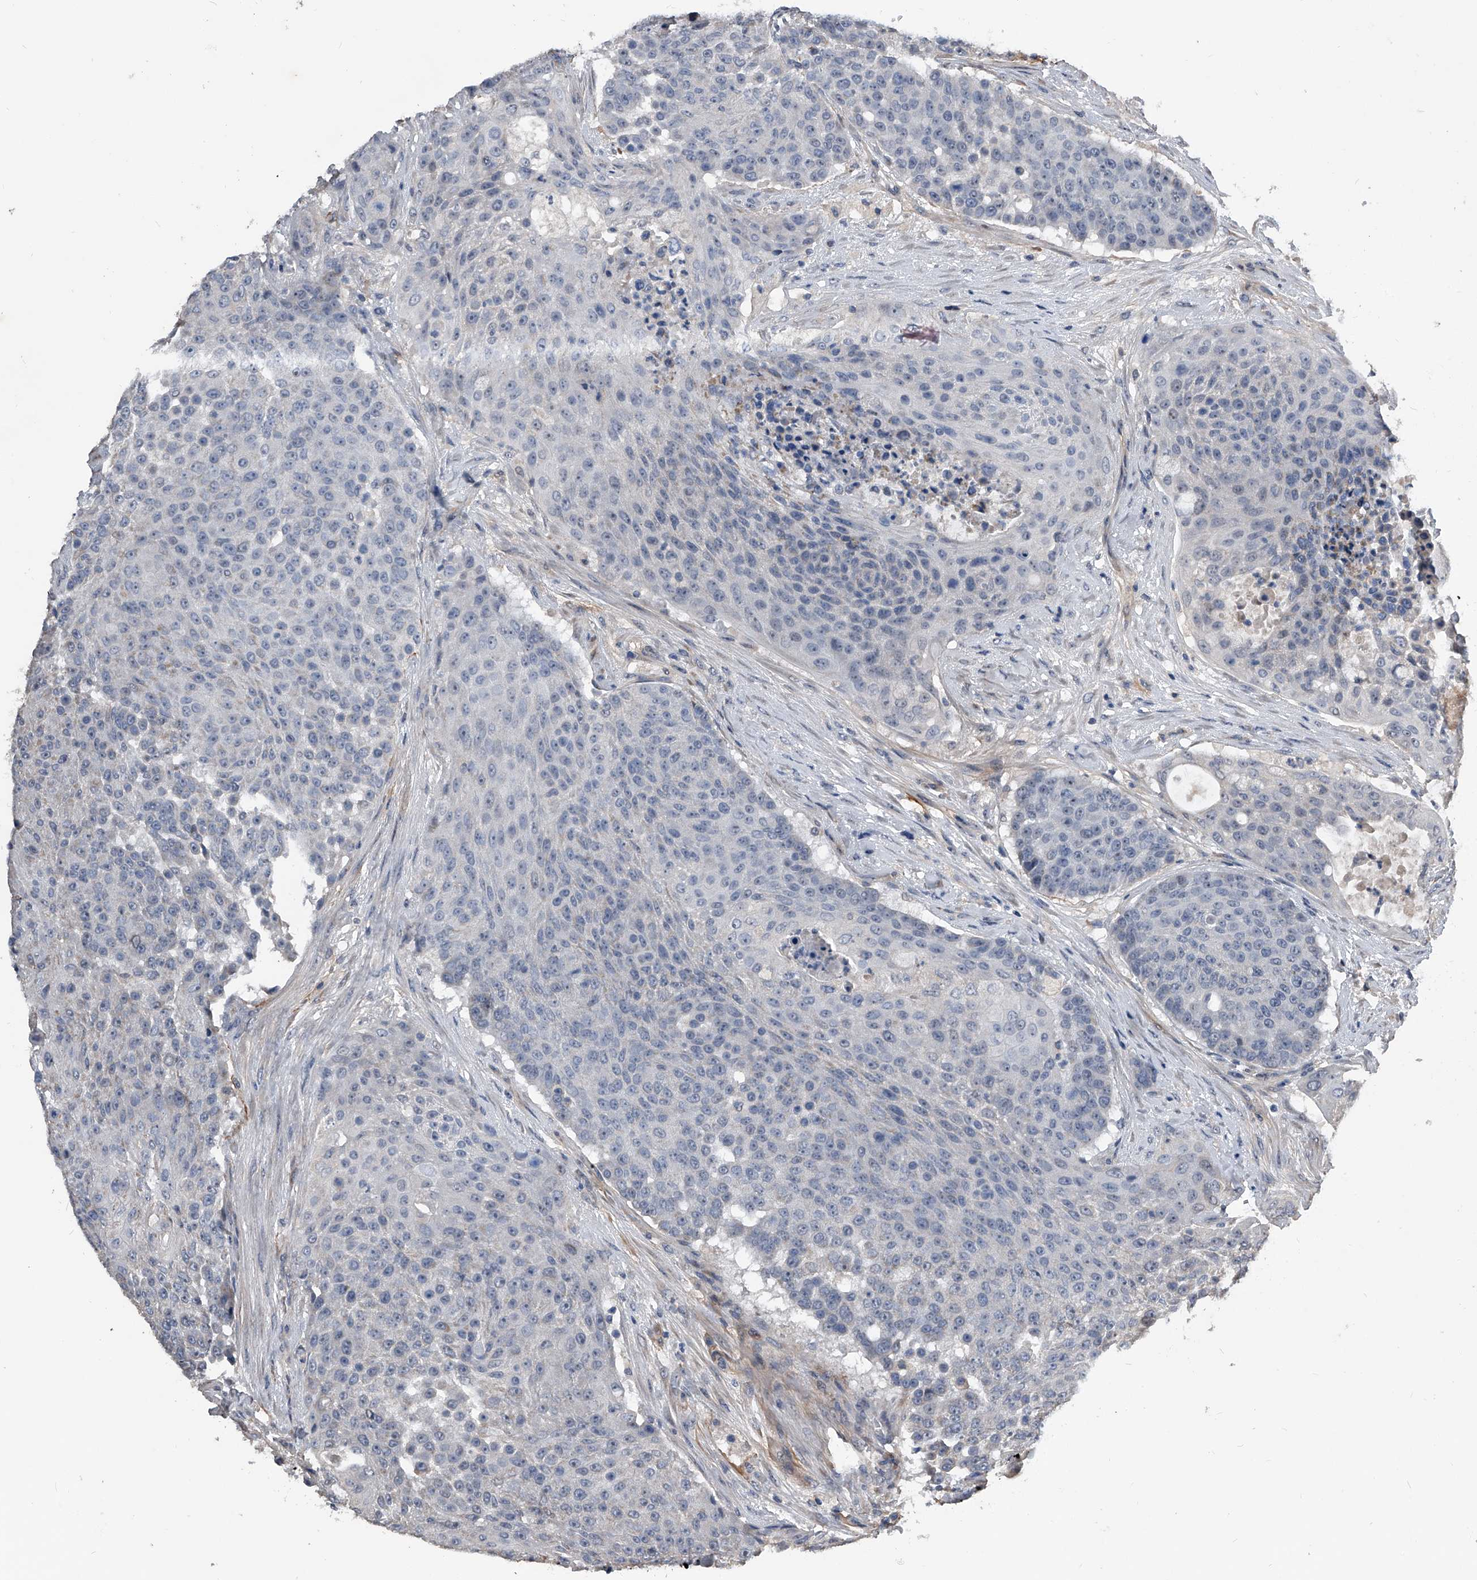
{"staining": {"intensity": "negative", "quantity": "none", "location": "none"}, "tissue": "urothelial cancer", "cell_type": "Tumor cells", "image_type": "cancer", "snomed": [{"axis": "morphology", "description": "Urothelial carcinoma, High grade"}, {"axis": "topography", "description": "Urinary bladder"}], "caption": "This is an immunohistochemistry photomicrograph of urothelial cancer. There is no expression in tumor cells.", "gene": "PHACTR1", "patient": {"sex": "female", "age": 63}}